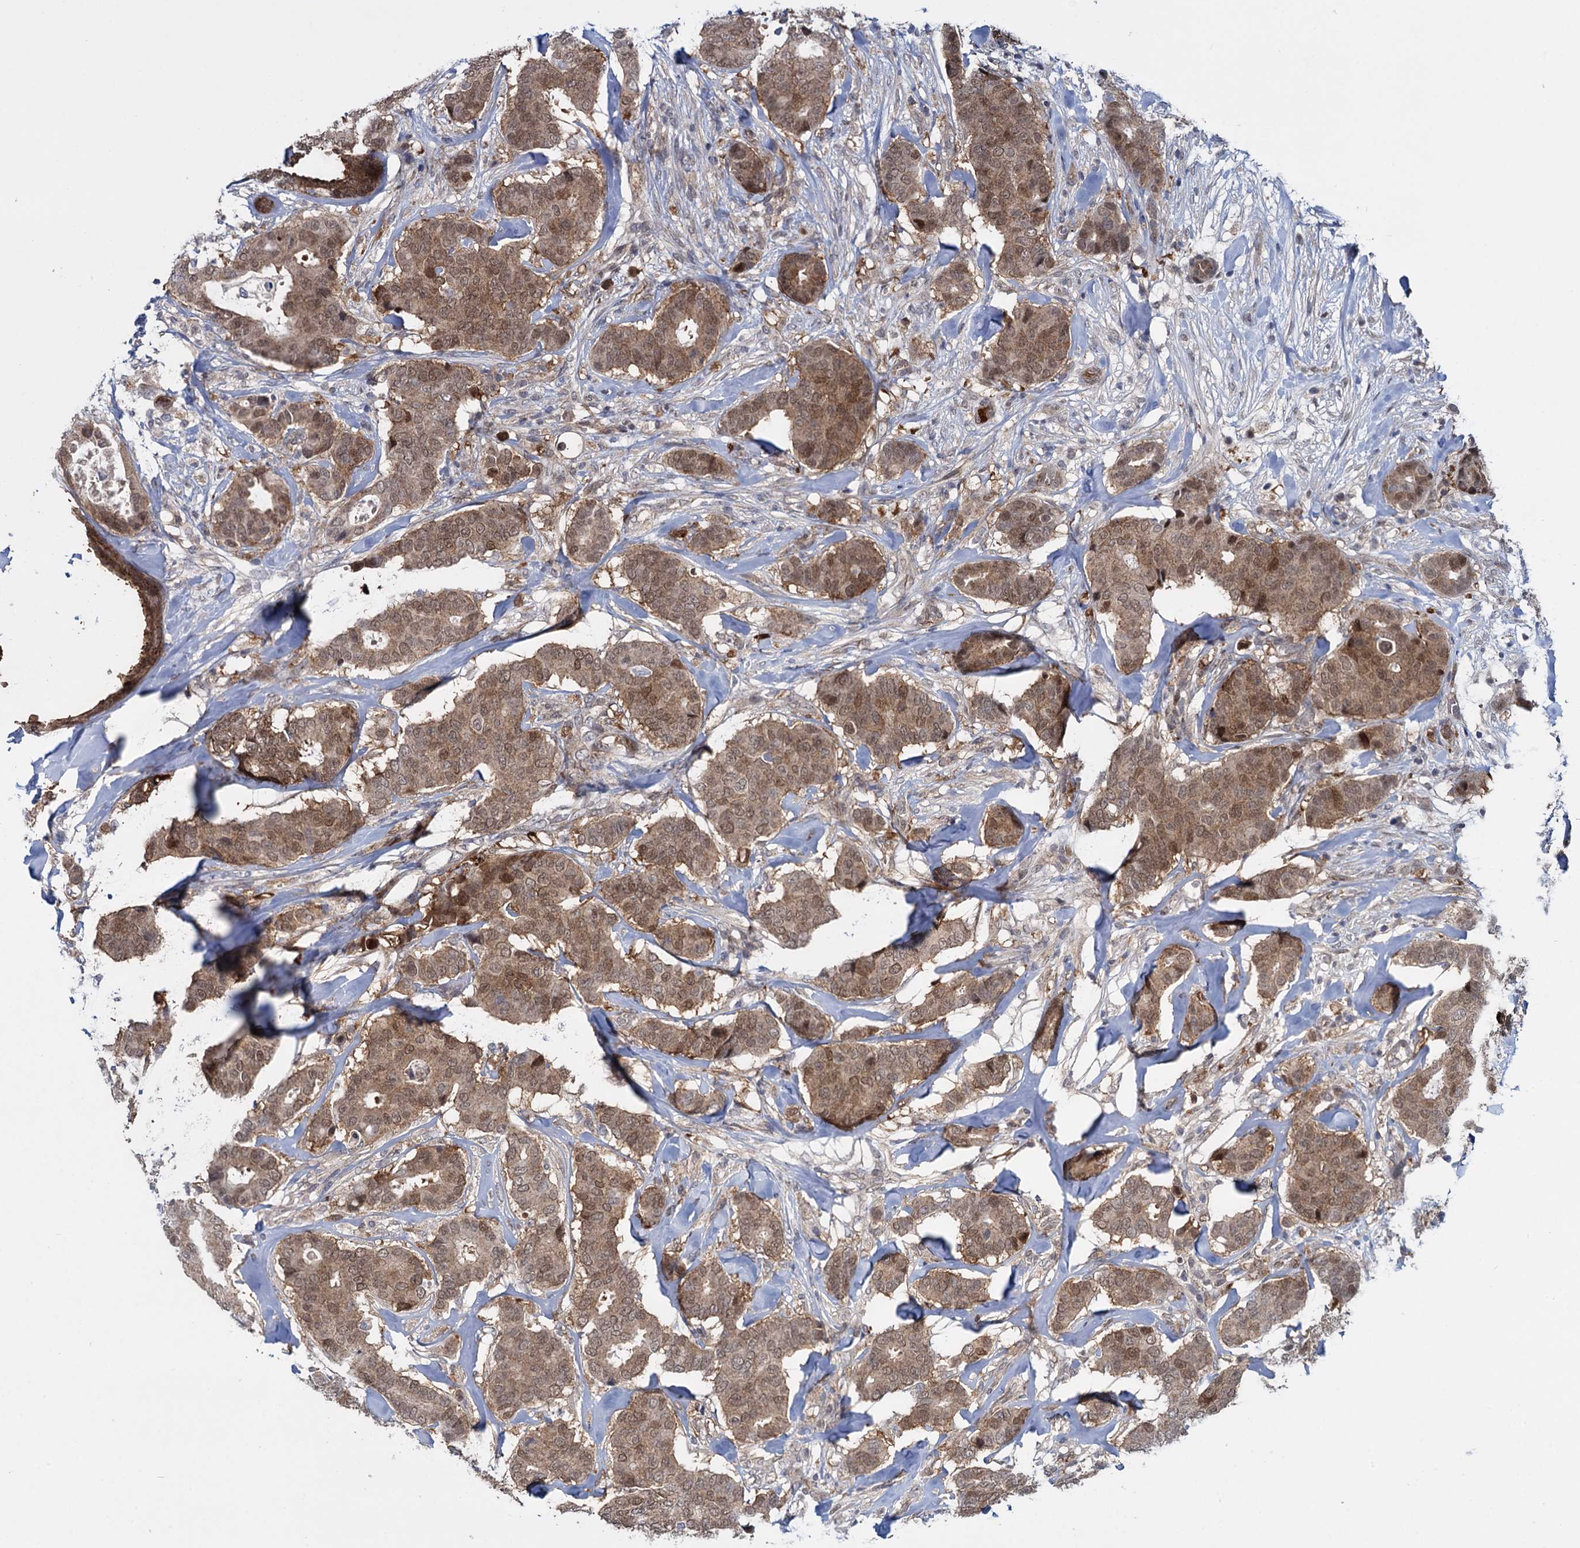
{"staining": {"intensity": "moderate", "quantity": ">75%", "location": "cytoplasmic/membranous,nuclear"}, "tissue": "breast cancer", "cell_type": "Tumor cells", "image_type": "cancer", "snomed": [{"axis": "morphology", "description": "Duct carcinoma"}, {"axis": "topography", "description": "Breast"}], "caption": "Moderate cytoplasmic/membranous and nuclear protein expression is appreciated in about >75% of tumor cells in breast invasive ductal carcinoma. (DAB IHC, brown staining for protein, blue staining for nuclei).", "gene": "GLO1", "patient": {"sex": "female", "age": 75}}